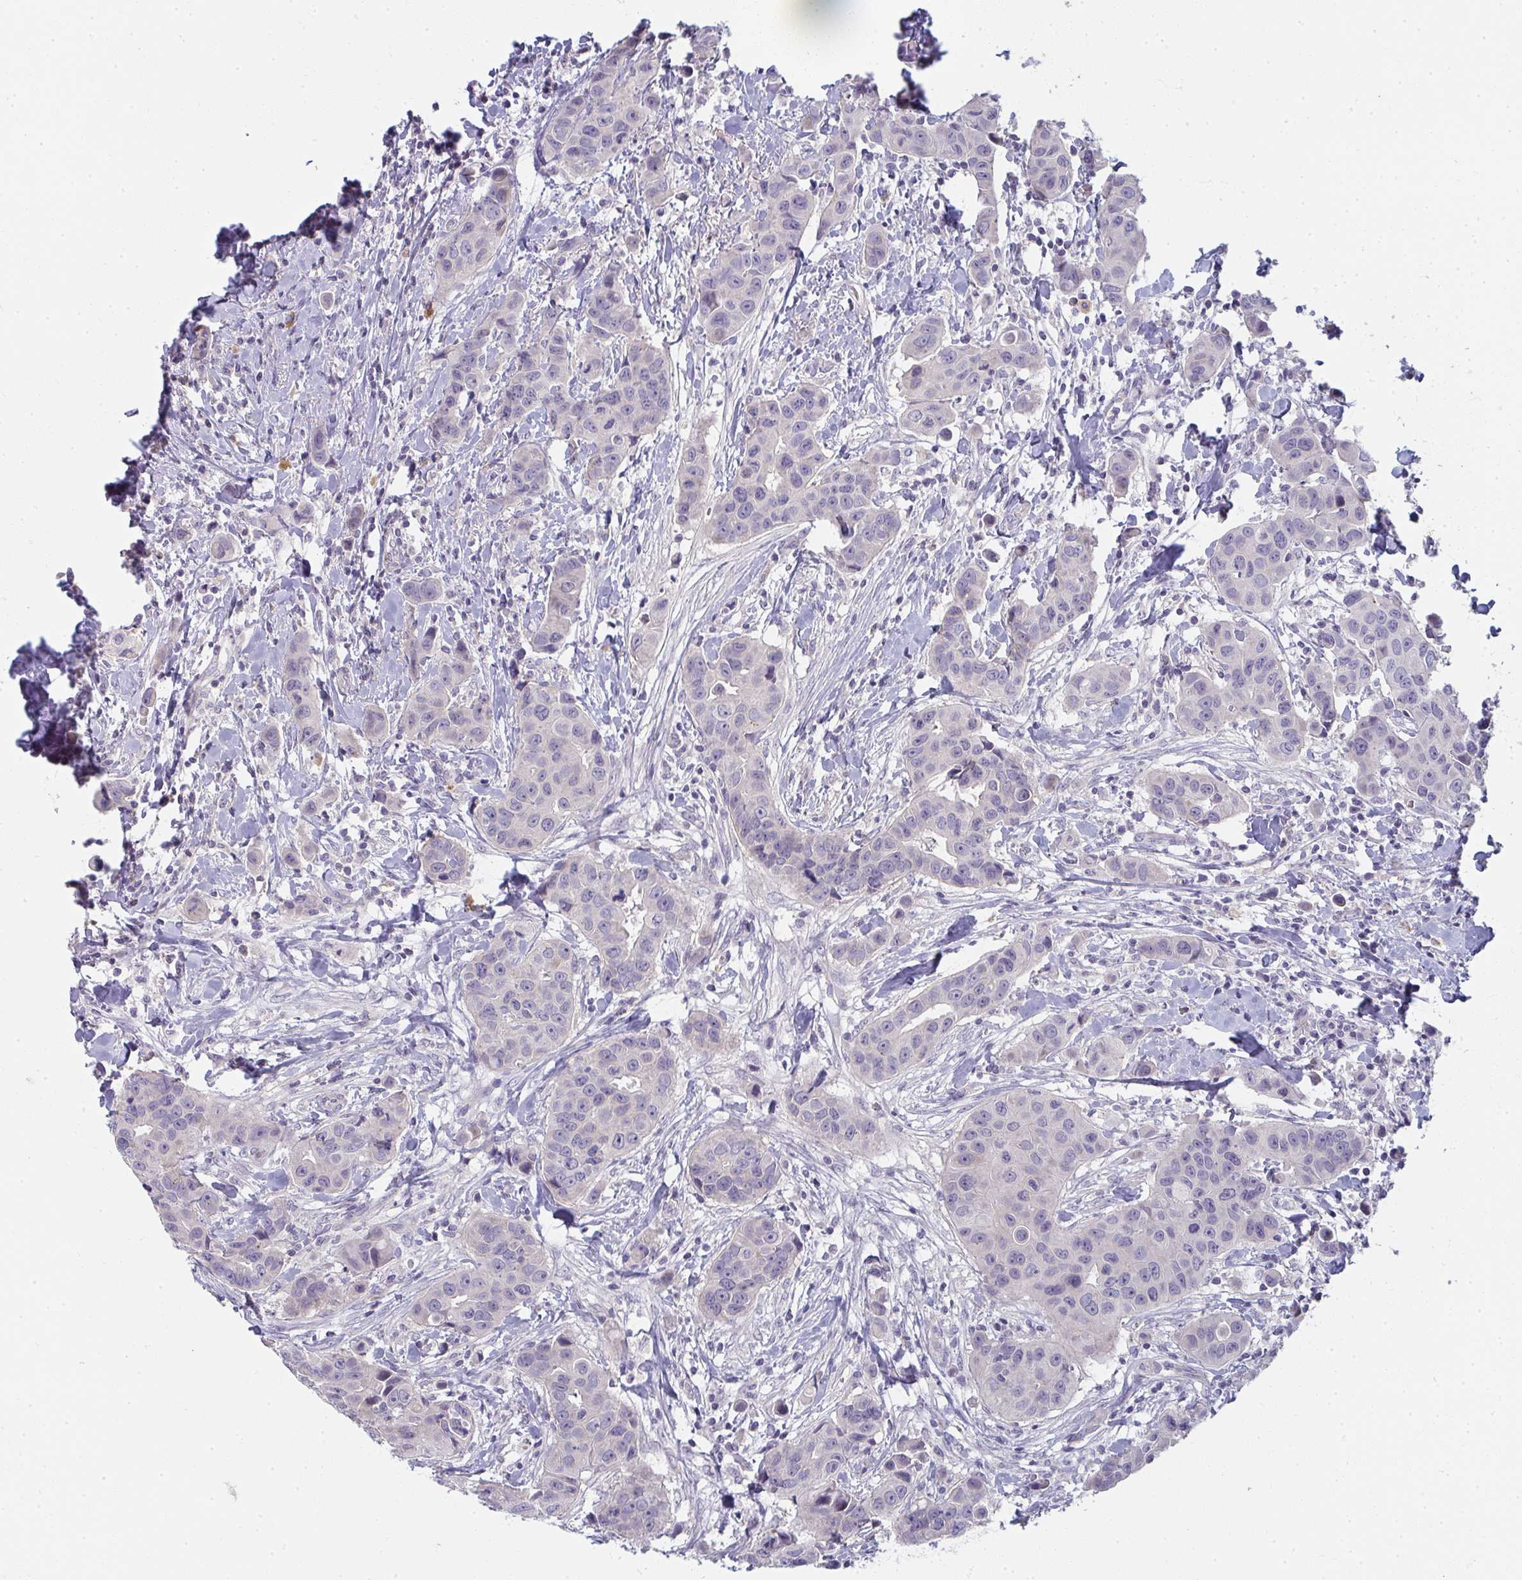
{"staining": {"intensity": "negative", "quantity": "none", "location": "none"}, "tissue": "breast cancer", "cell_type": "Tumor cells", "image_type": "cancer", "snomed": [{"axis": "morphology", "description": "Duct carcinoma"}, {"axis": "topography", "description": "Breast"}], "caption": "Protein analysis of infiltrating ductal carcinoma (breast) displays no significant expression in tumor cells.", "gene": "SHB", "patient": {"sex": "female", "age": 24}}